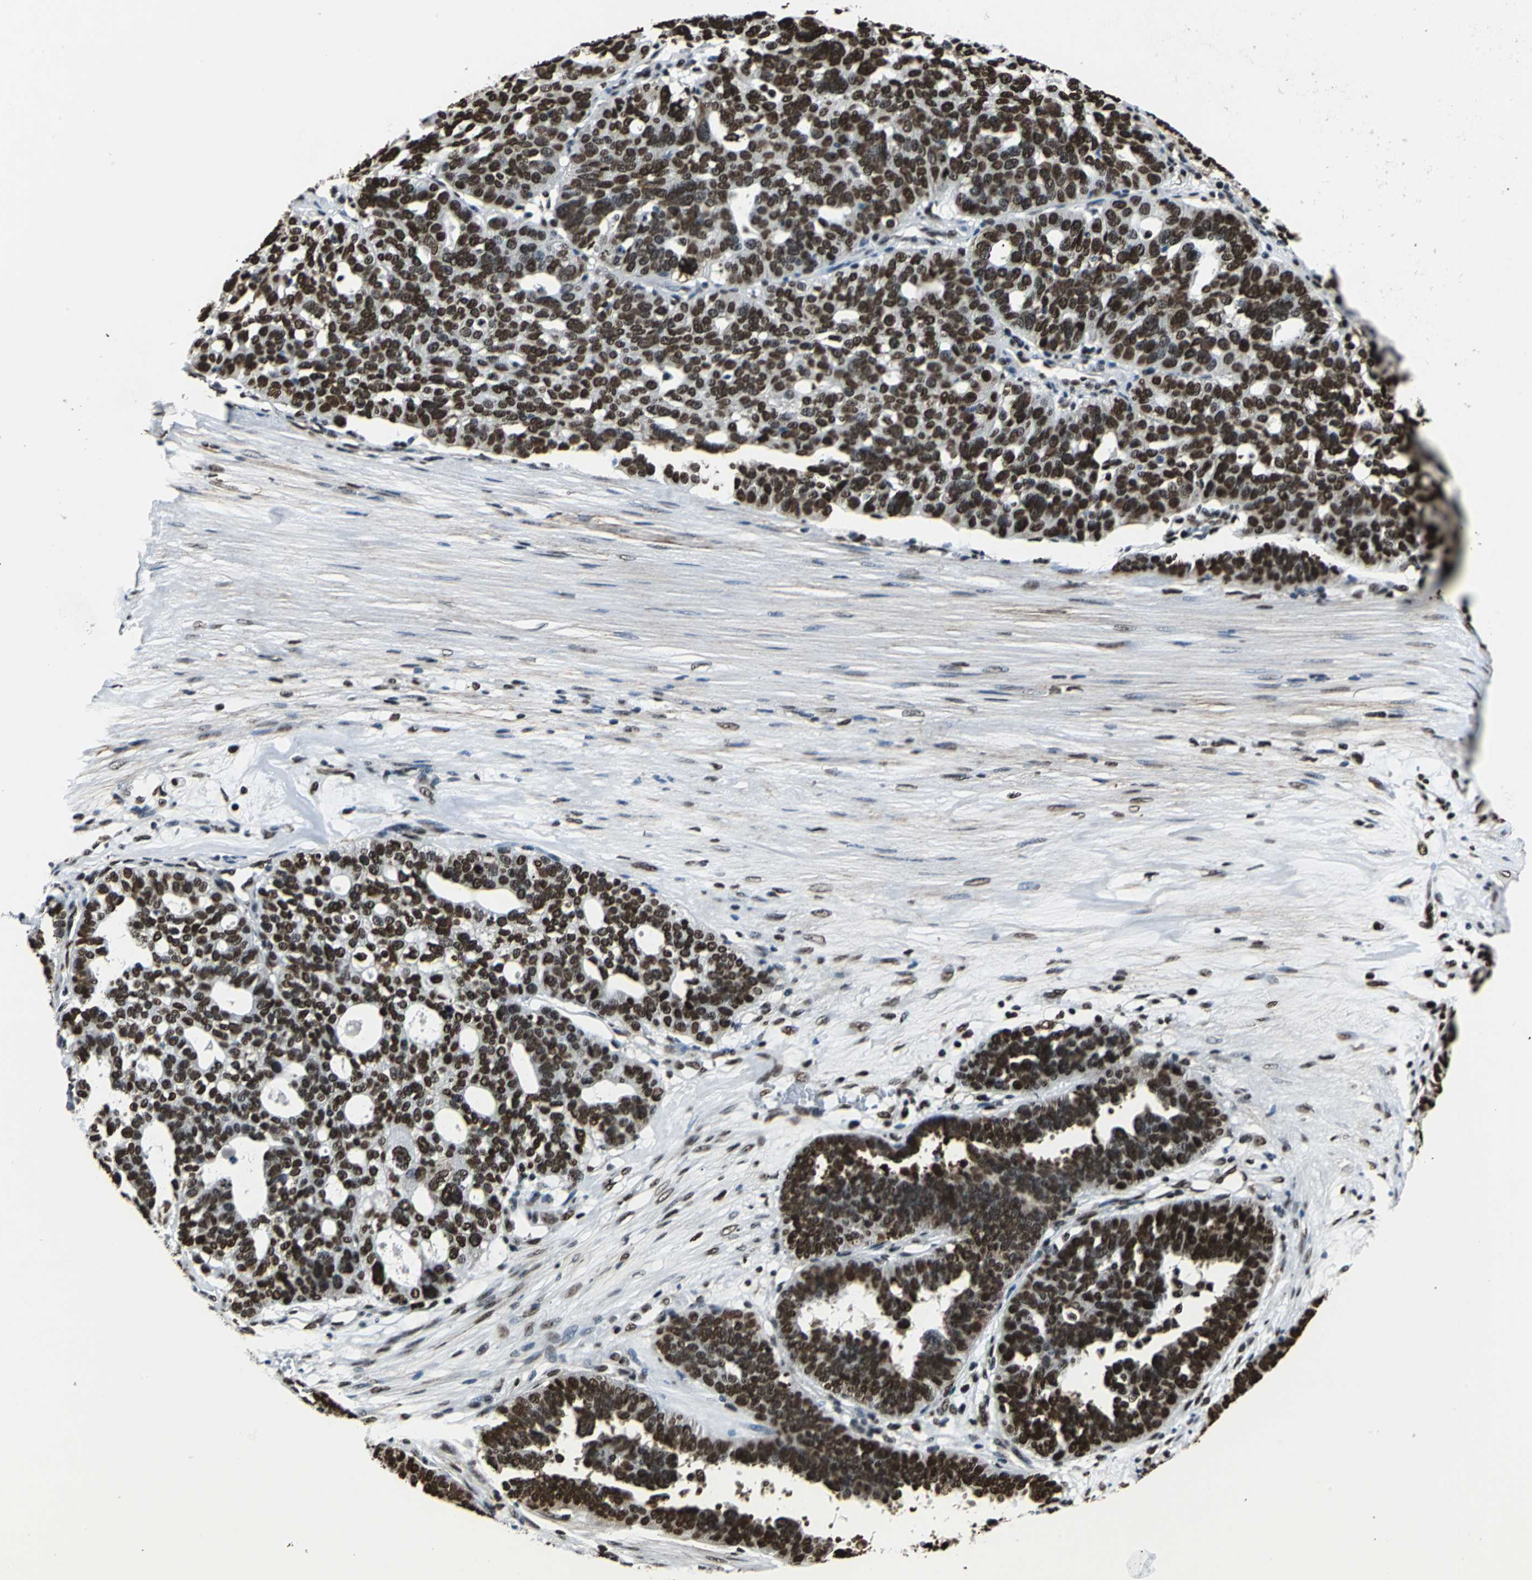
{"staining": {"intensity": "strong", "quantity": ">75%", "location": "nuclear"}, "tissue": "ovarian cancer", "cell_type": "Tumor cells", "image_type": "cancer", "snomed": [{"axis": "morphology", "description": "Cystadenocarcinoma, serous, NOS"}, {"axis": "topography", "description": "Ovary"}], "caption": "Protein staining demonstrates strong nuclear staining in about >75% of tumor cells in ovarian cancer. (Stains: DAB in brown, nuclei in blue, Microscopy: brightfield microscopy at high magnification).", "gene": "APEX1", "patient": {"sex": "female", "age": 59}}